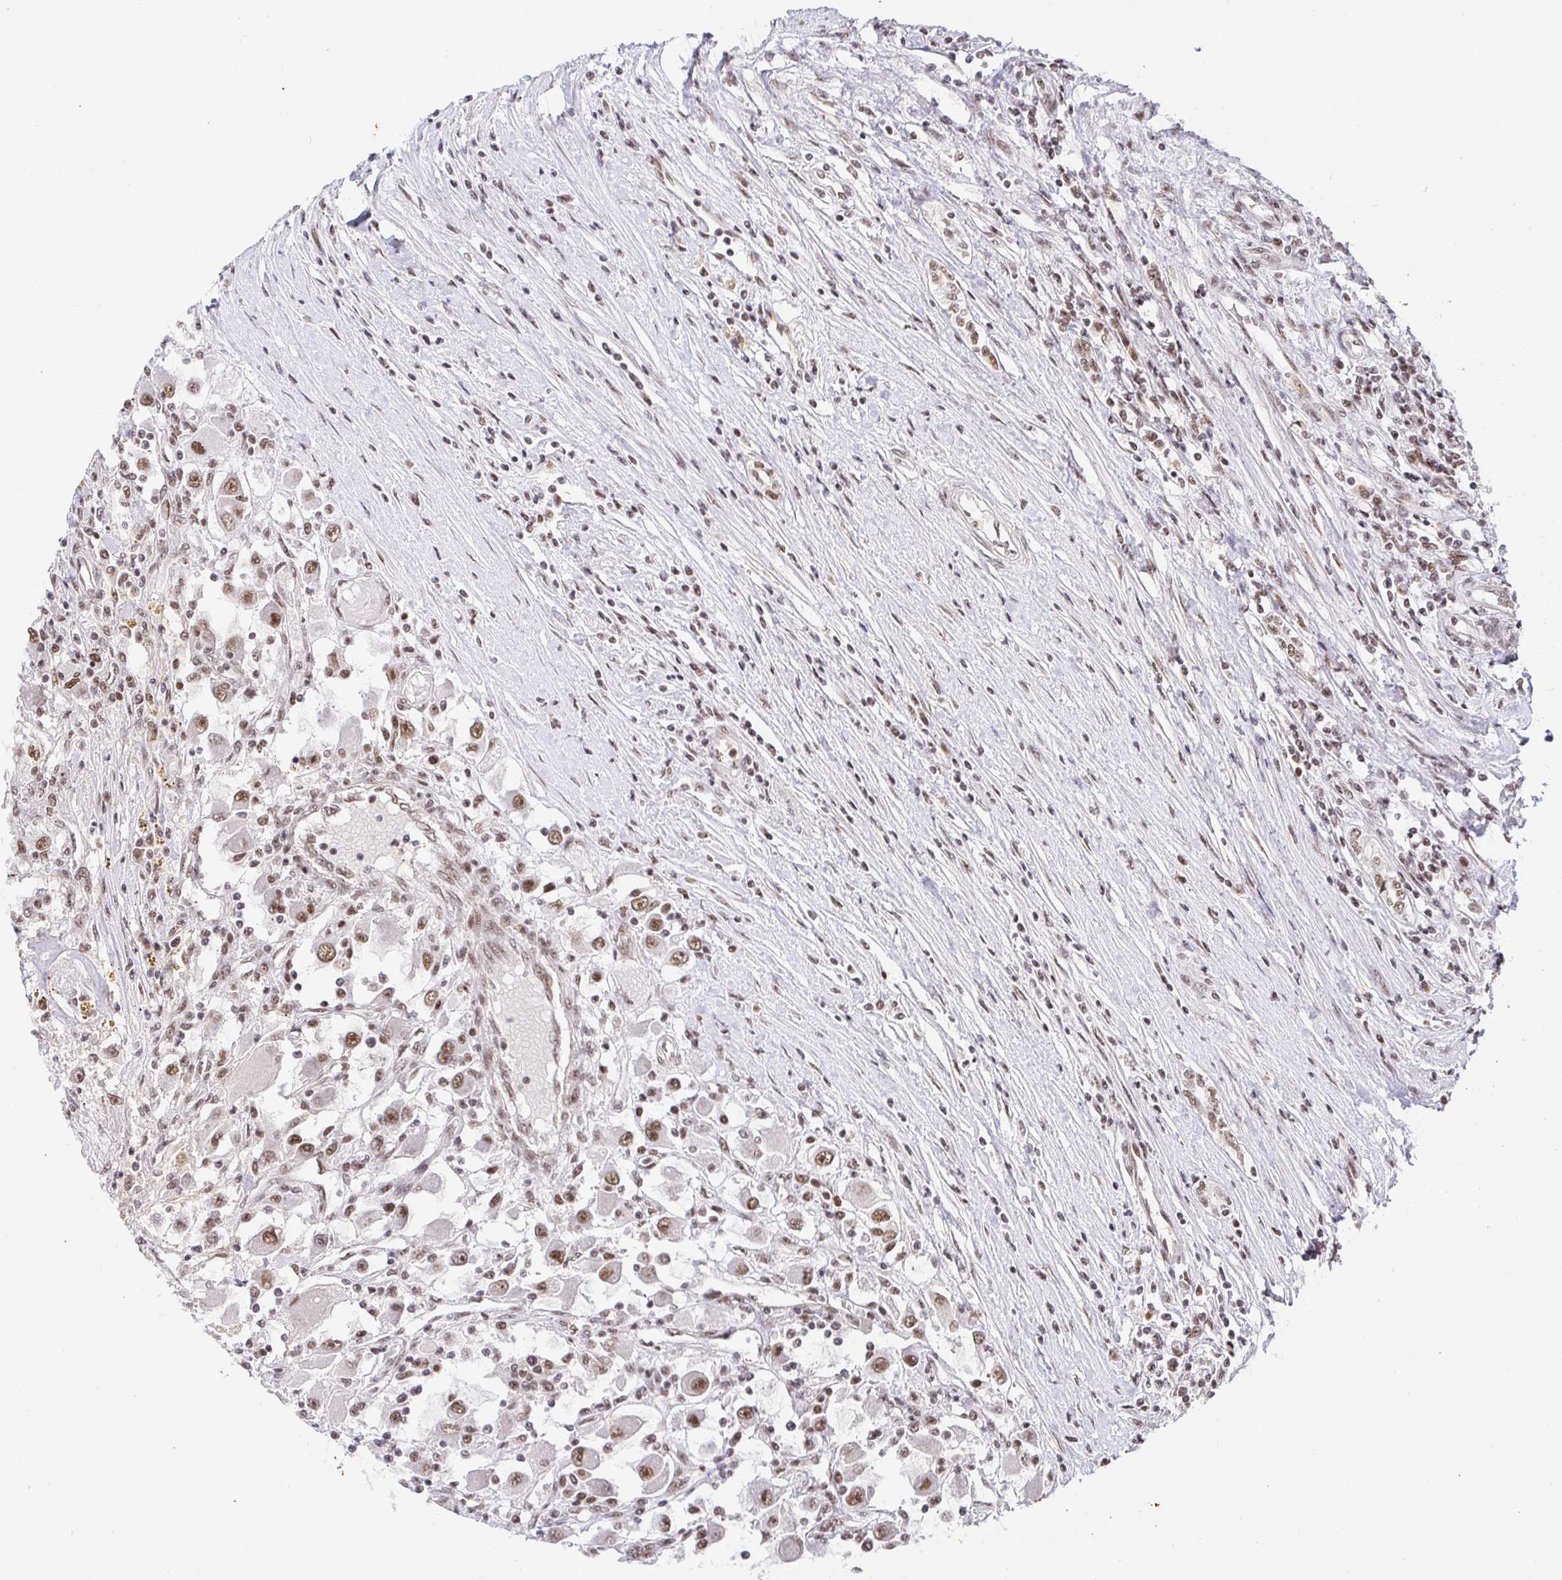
{"staining": {"intensity": "weak", "quantity": ">75%", "location": "nuclear"}, "tissue": "renal cancer", "cell_type": "Tumor cells", "image_type": "cancer", "snomed": [{"axis": "morphology", "description": "Adenocarcinoma, NOS"}, {"axis": "topography", "description": "Kidney"}], "caption": "Immunohistochemistry (IHC) staining of renal cancer (adenocarcinoma), which shows low levels of weak nuclear expression in approximately >75% of tumor cells indicating weak nuclear protein staining. The staining was performed using DAB (3,3'-diaminobenzidine) (brown) for protein detection and nuclei were counterstained in hematoxylin (blue).", "gene": "USF1", "patient": {"sex": "female", "age": 67}}